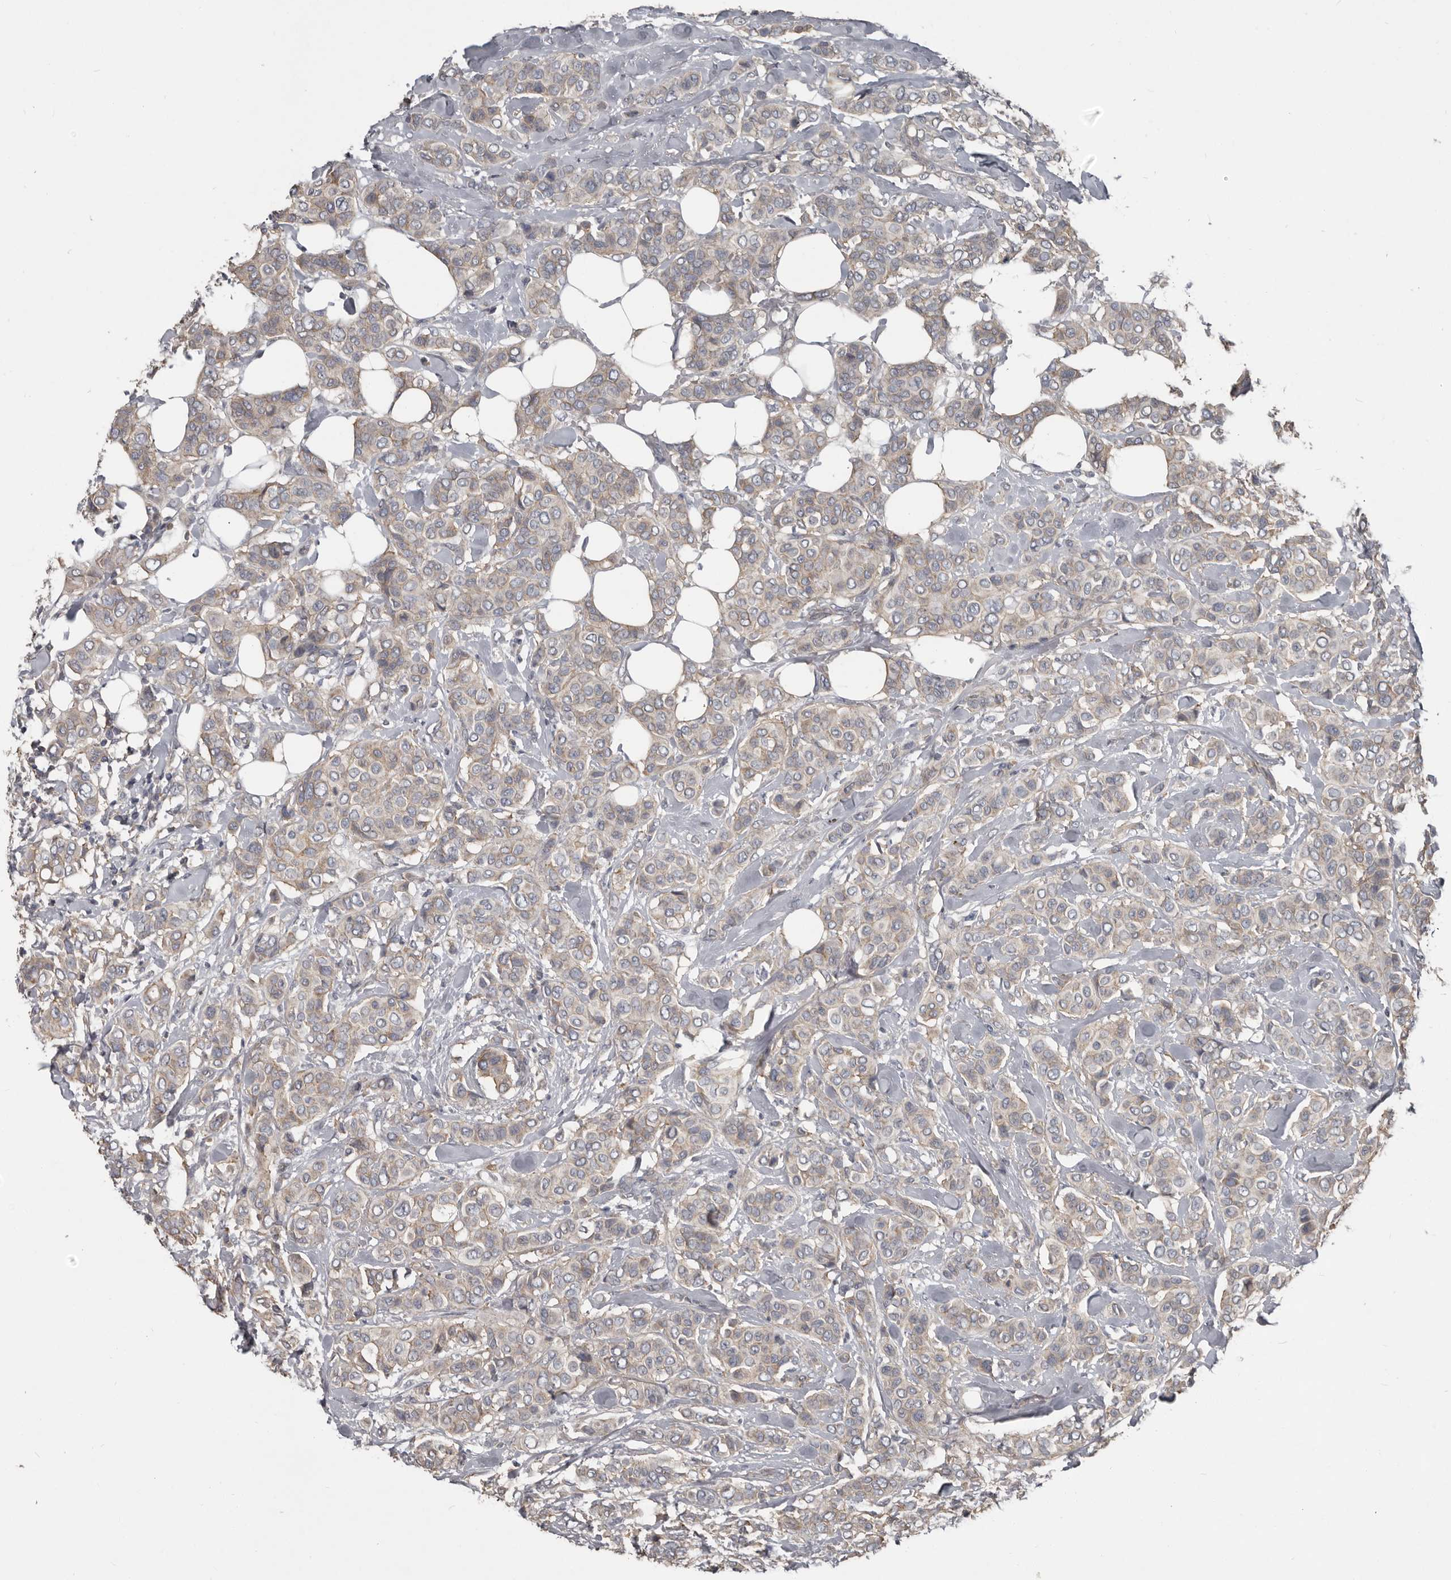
{"staining": {"intensity": "weak", "quantity": "25%-75%", "location": "cytoplasmic/membranous"}, "tissue": "breast cancer", "cell_type": "Tumor cells", "image_type": "cancer", "snomed": [{"axis": "morphology", "description": "Lobular carcinoma"}, {"axis": "topography", "description": "Breast"}], "caption": "A micrograph of human breast cancer stained for a protein demonstrates weak cytoplasmic/membranous brown staining in tumor cells.", "gene": "CA6", "patient": {"sex": "female", "age": 51}}